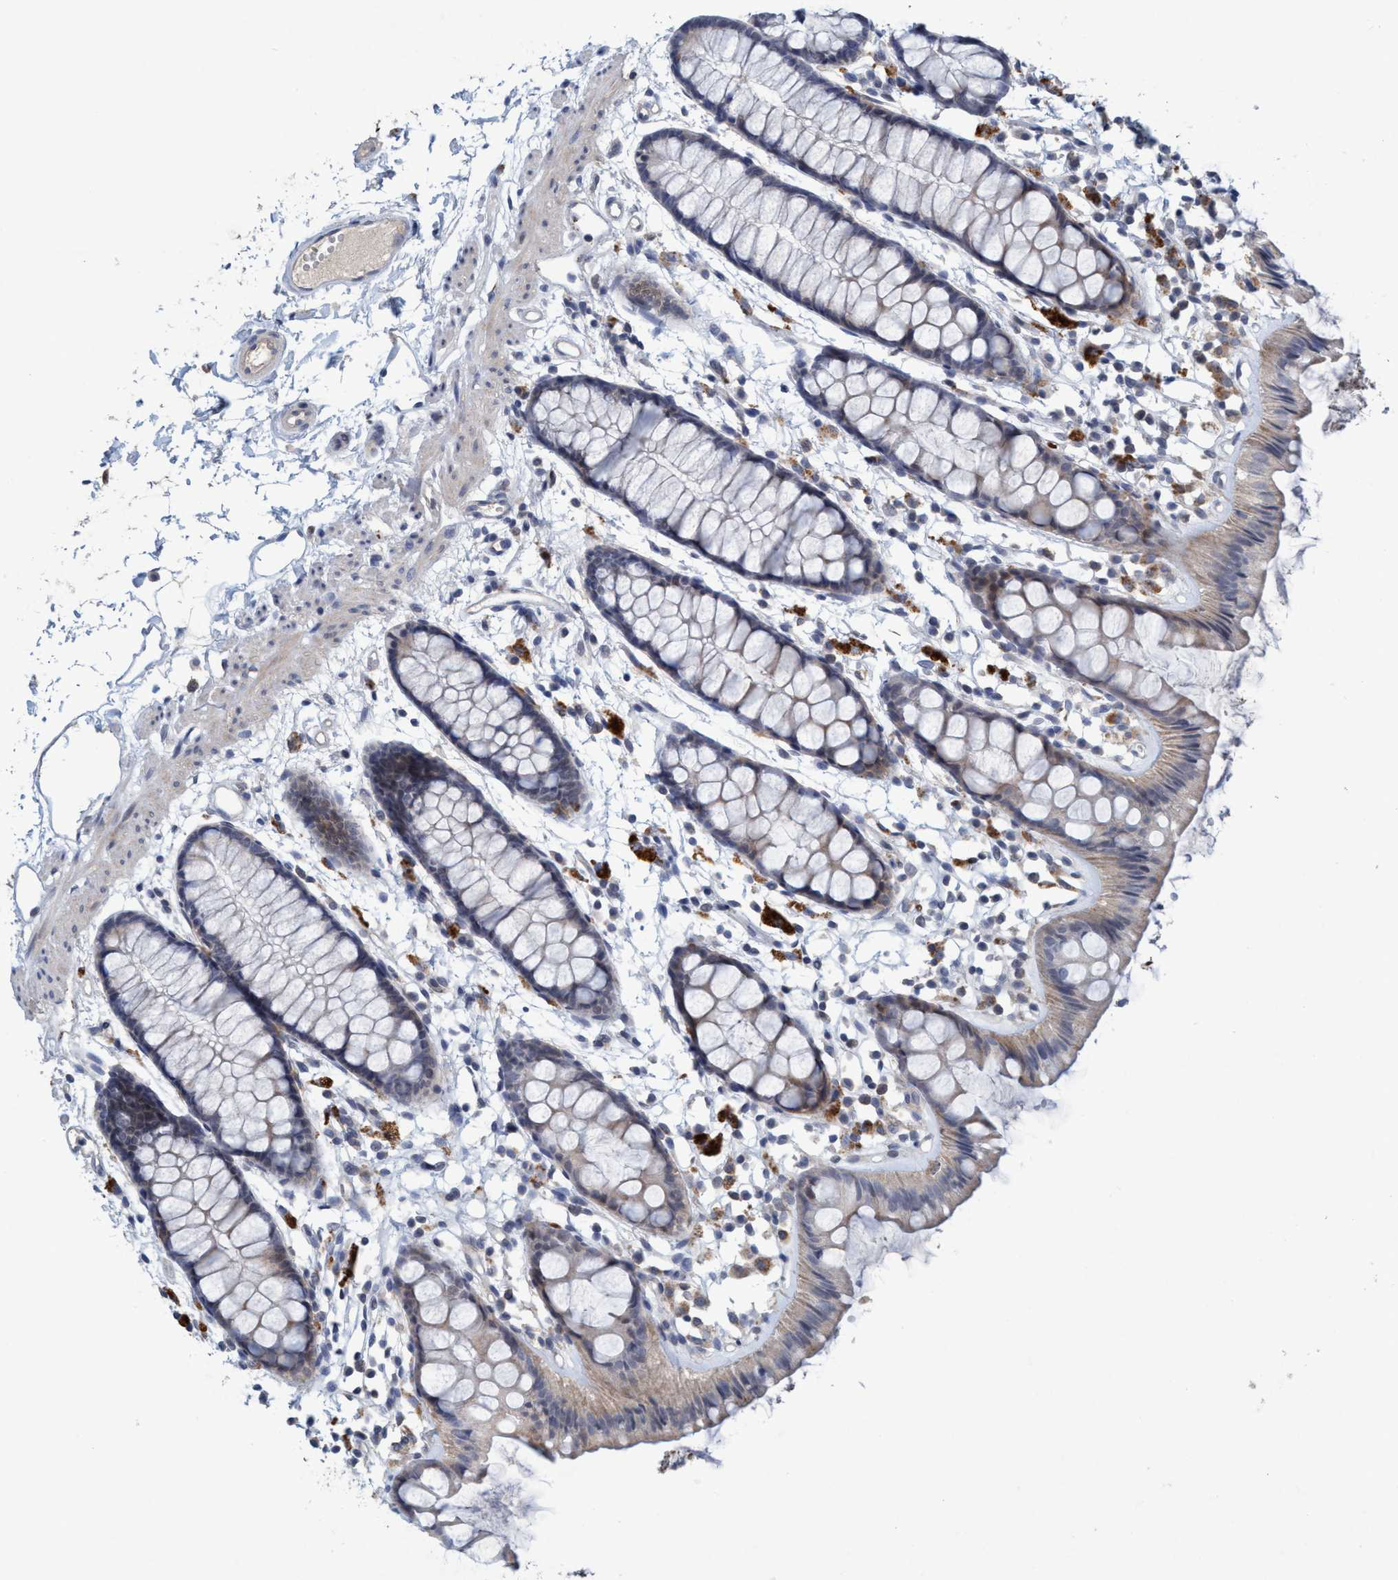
{"staining": {"intensity": "weak", "quantity": "<25%", "location": "cytoplasmic/membranous"}, "tissue": "rectum", "cell_type": "Glandular cells", "image_type": "normal", "snomed": [{"axis": "morphology", "description": "Normal tissue, NOS"}, {"axis": "topography", "description": "Rectum"}], "caption": "Histopathology image shows no significant protein staining in glandular cells of unremarkable rectum.", "gene": "RNF208", "patient": {"sex": "female", "age": 66}}